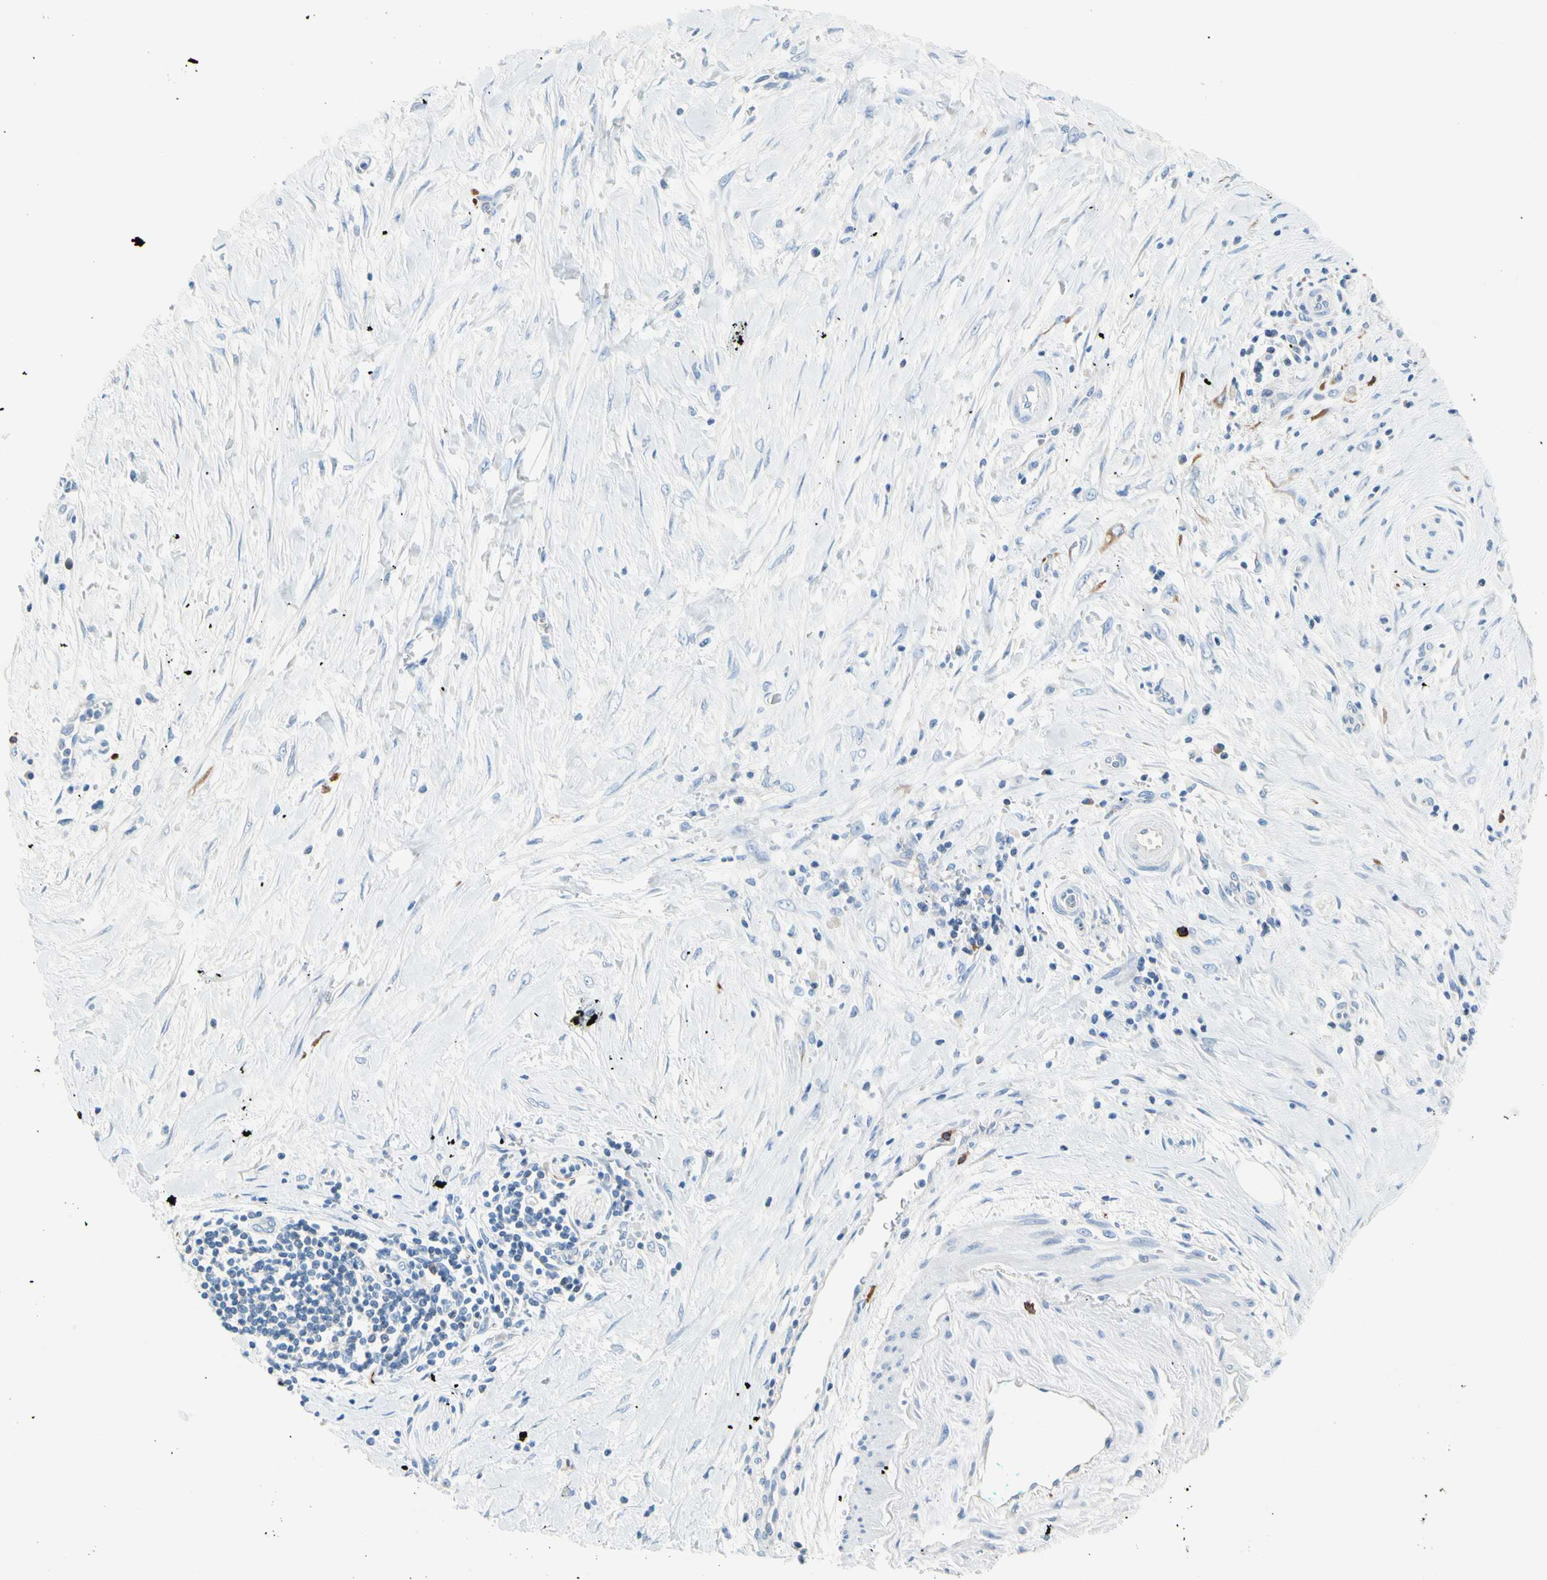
{"staining": {"intensity": "negative", "quantity": "none", "location": "none"}, "tissue": "pancreatic cancer", "cell_type": "Tumor cells", "image_type": "cancer", "snomed": [{"axis": "morphology", "description": "Adenocarcinoma, NOS"}, {"axis": "topography", "description": "Pancreas"}], "caption": "The micrograph shows no staining of tumor cells in adenocarcinoma (pancreatic).", "gene": "TACC3", "patient": {"sex": "male", "age": 59}}